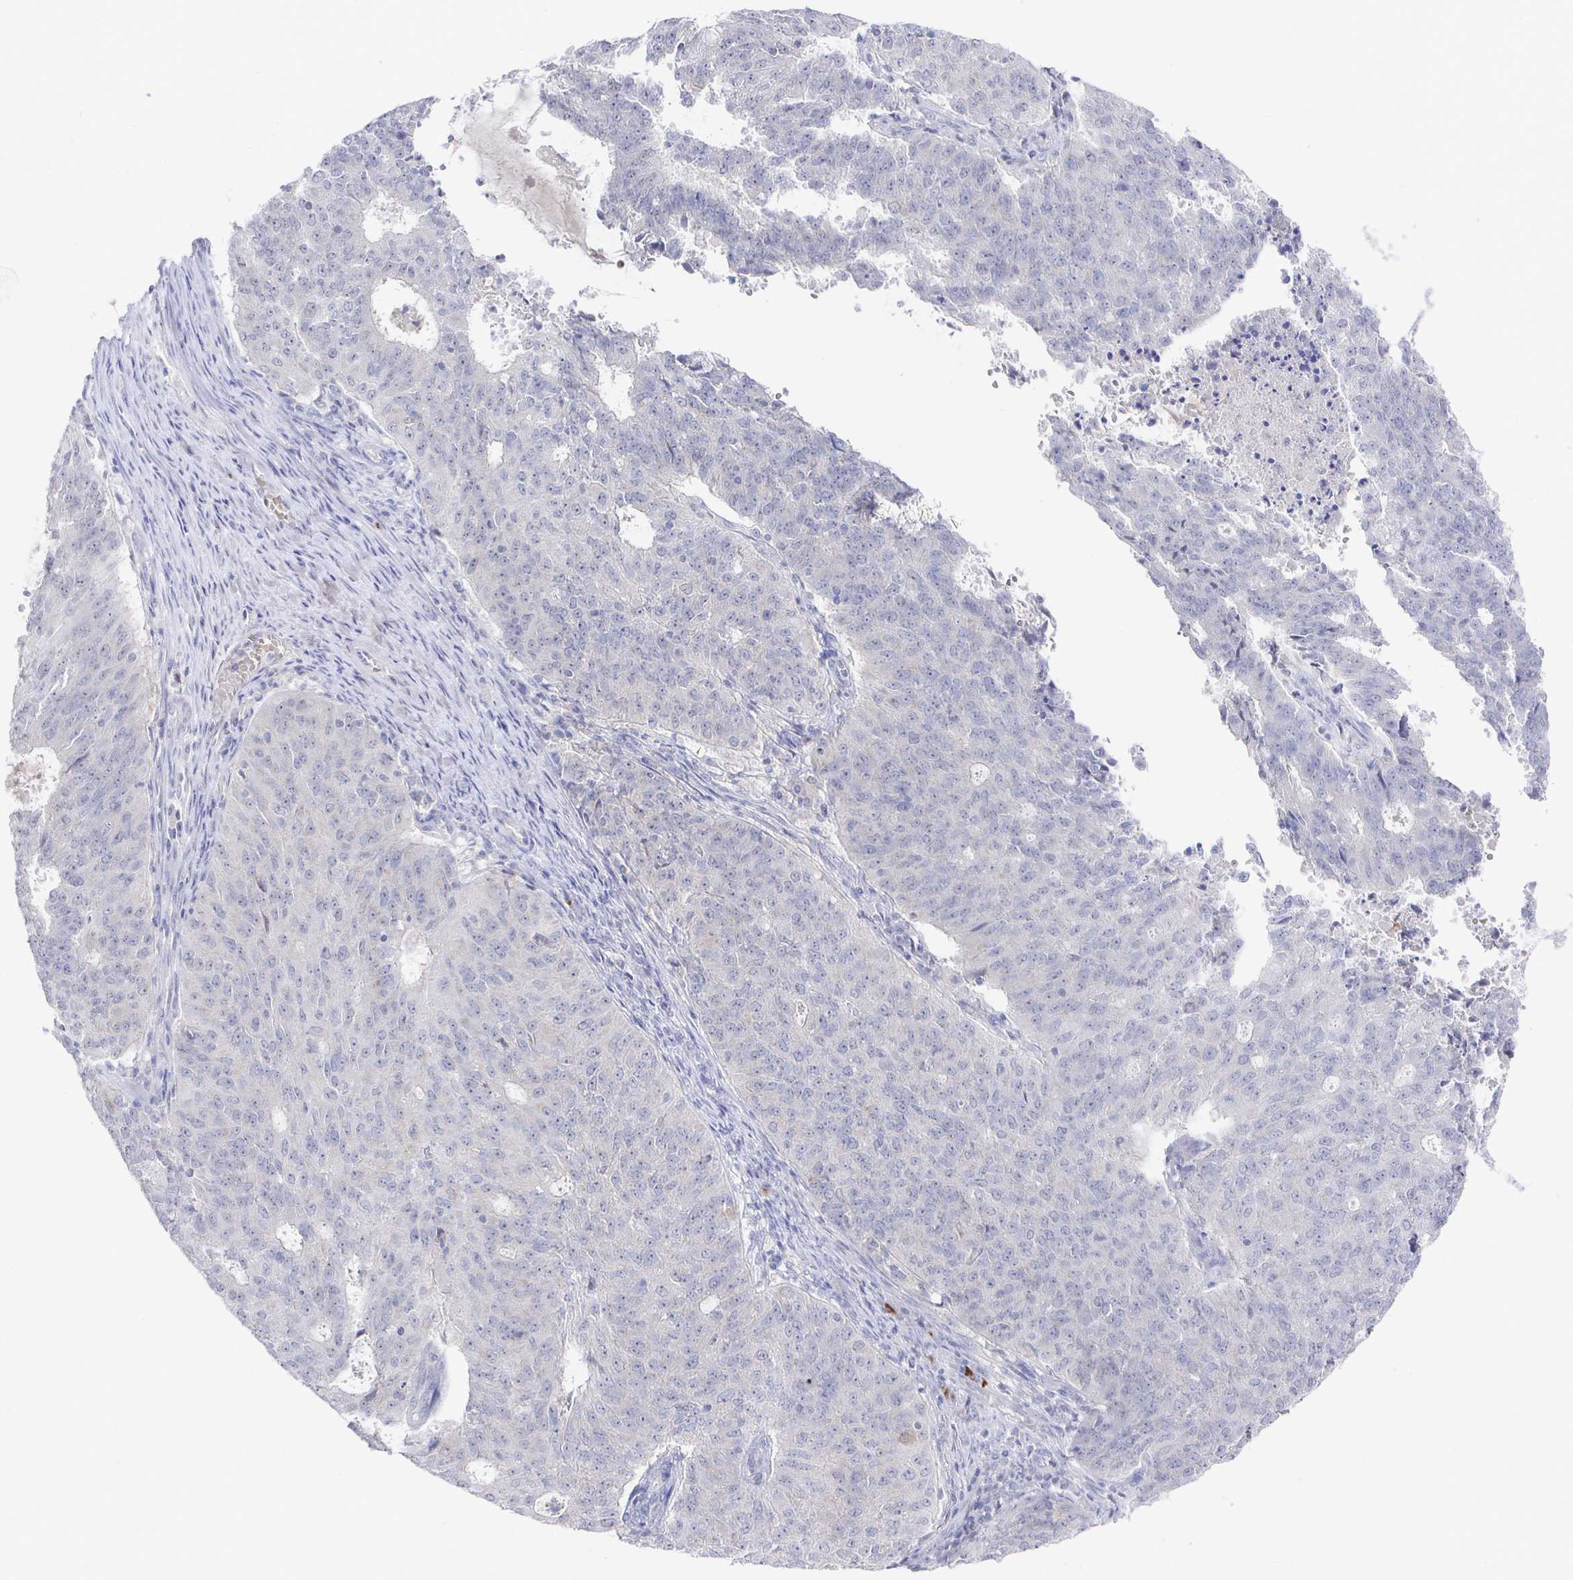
{"staining": {"intensity": "negative", "quantity": "none", "location": "none"}, "tissue": "endometrial cancer", "cell_type": "Tumor cells", "image_type": "cancer", "snomed": [{"axis": "morphology", "description": "Adenocarcinoma, NOS"}, {"axis": "topography", "description": "Endometrium"}], "caption": "Human endometrial cancer stained for a protein using IHC displays no expression in tumor cells.", "gene": "LRRC23", "patient": {"sex": "female", "age": 82}}